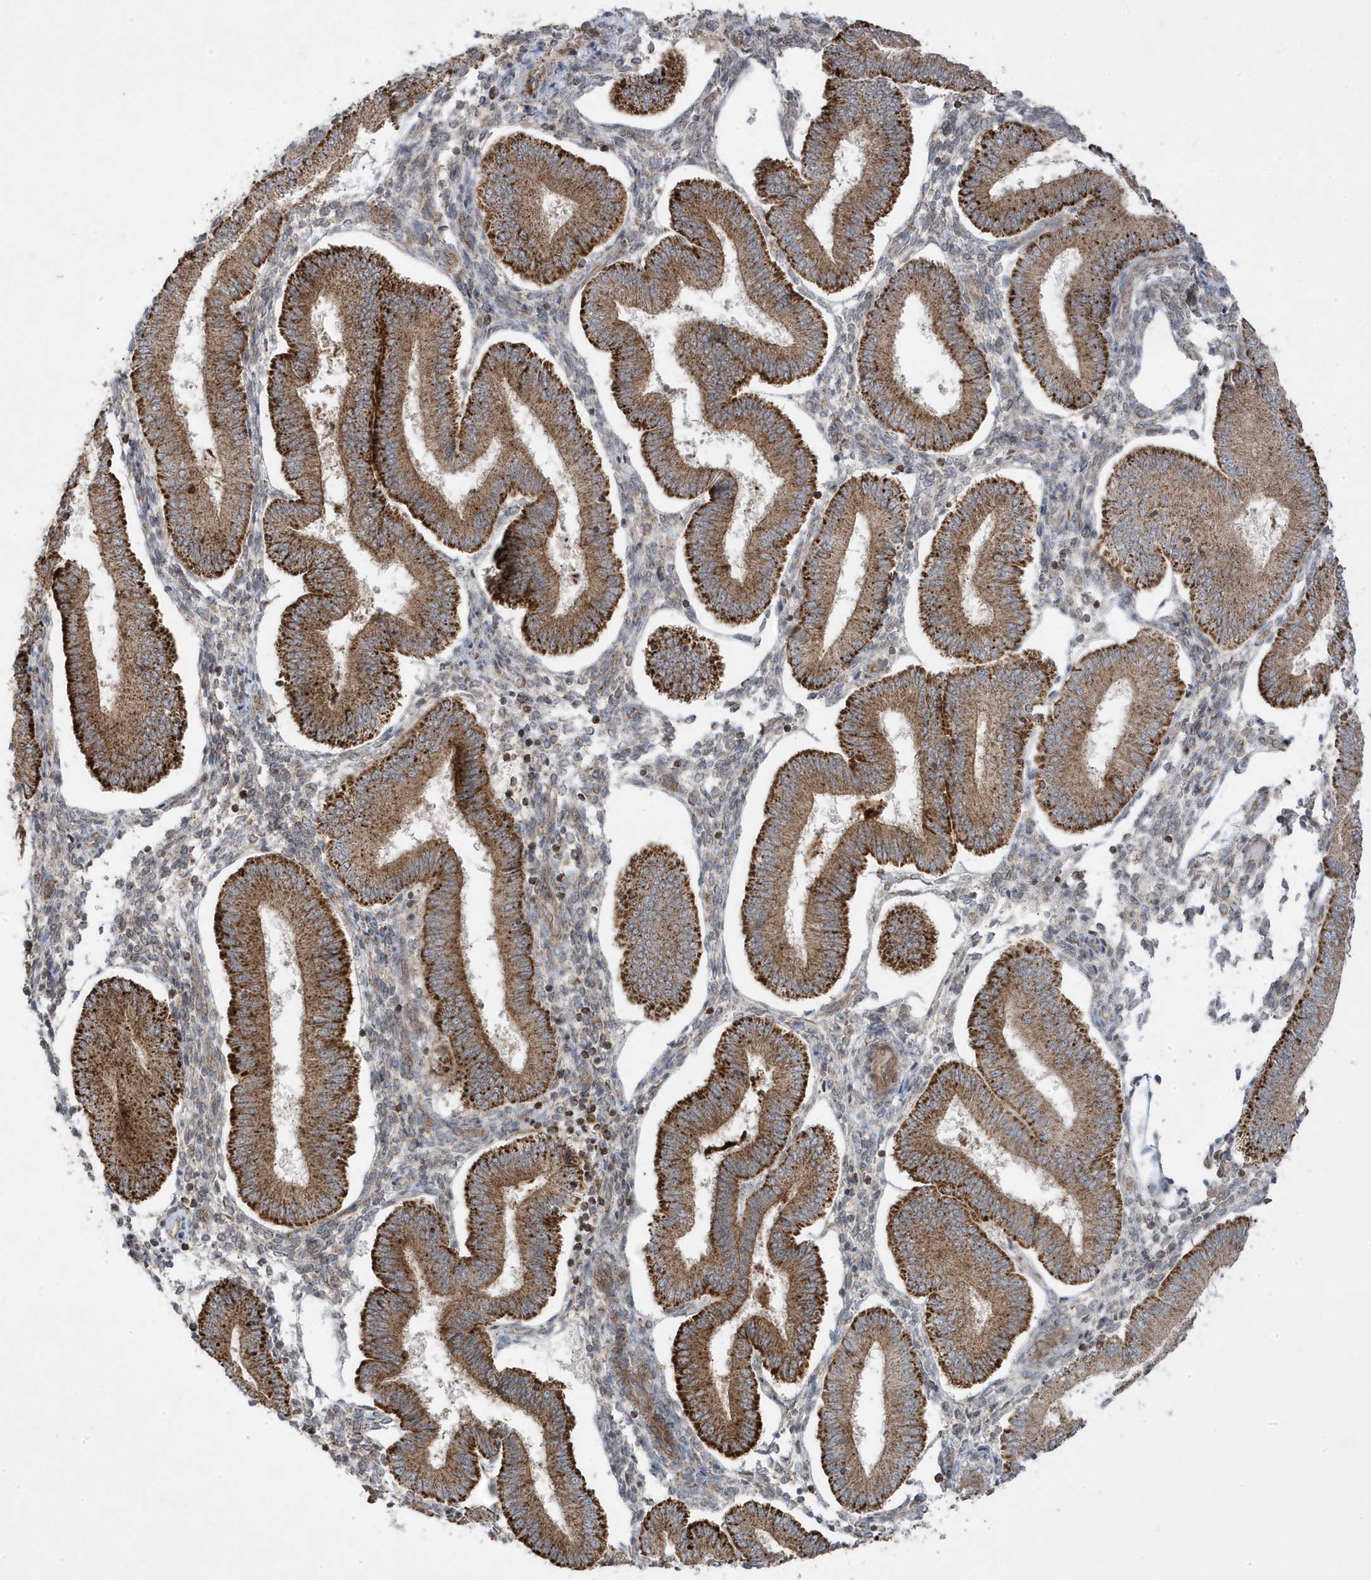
{"staining": {"intensity": "weak", "quantity": "25%-75%", "location": "cytoplasmic/membranous"}, "tissue": "endometrium", "cell_type": "Cells in endometrial stroma", "image_type": "normal", "snomed": [{"axis": "morphology", "description": "Normal tissue, NOS"}, {"axis": "topography", "description": "Endometrium"}], "caption": "Human endometrium stained with a brown dye displays weak cytoplasmic/membranous positive staining in approximately 25%-75% of cells in endometrial stroma.", "gene": "CLUAP1", "patient": {"sex": "female", "age": 39}}